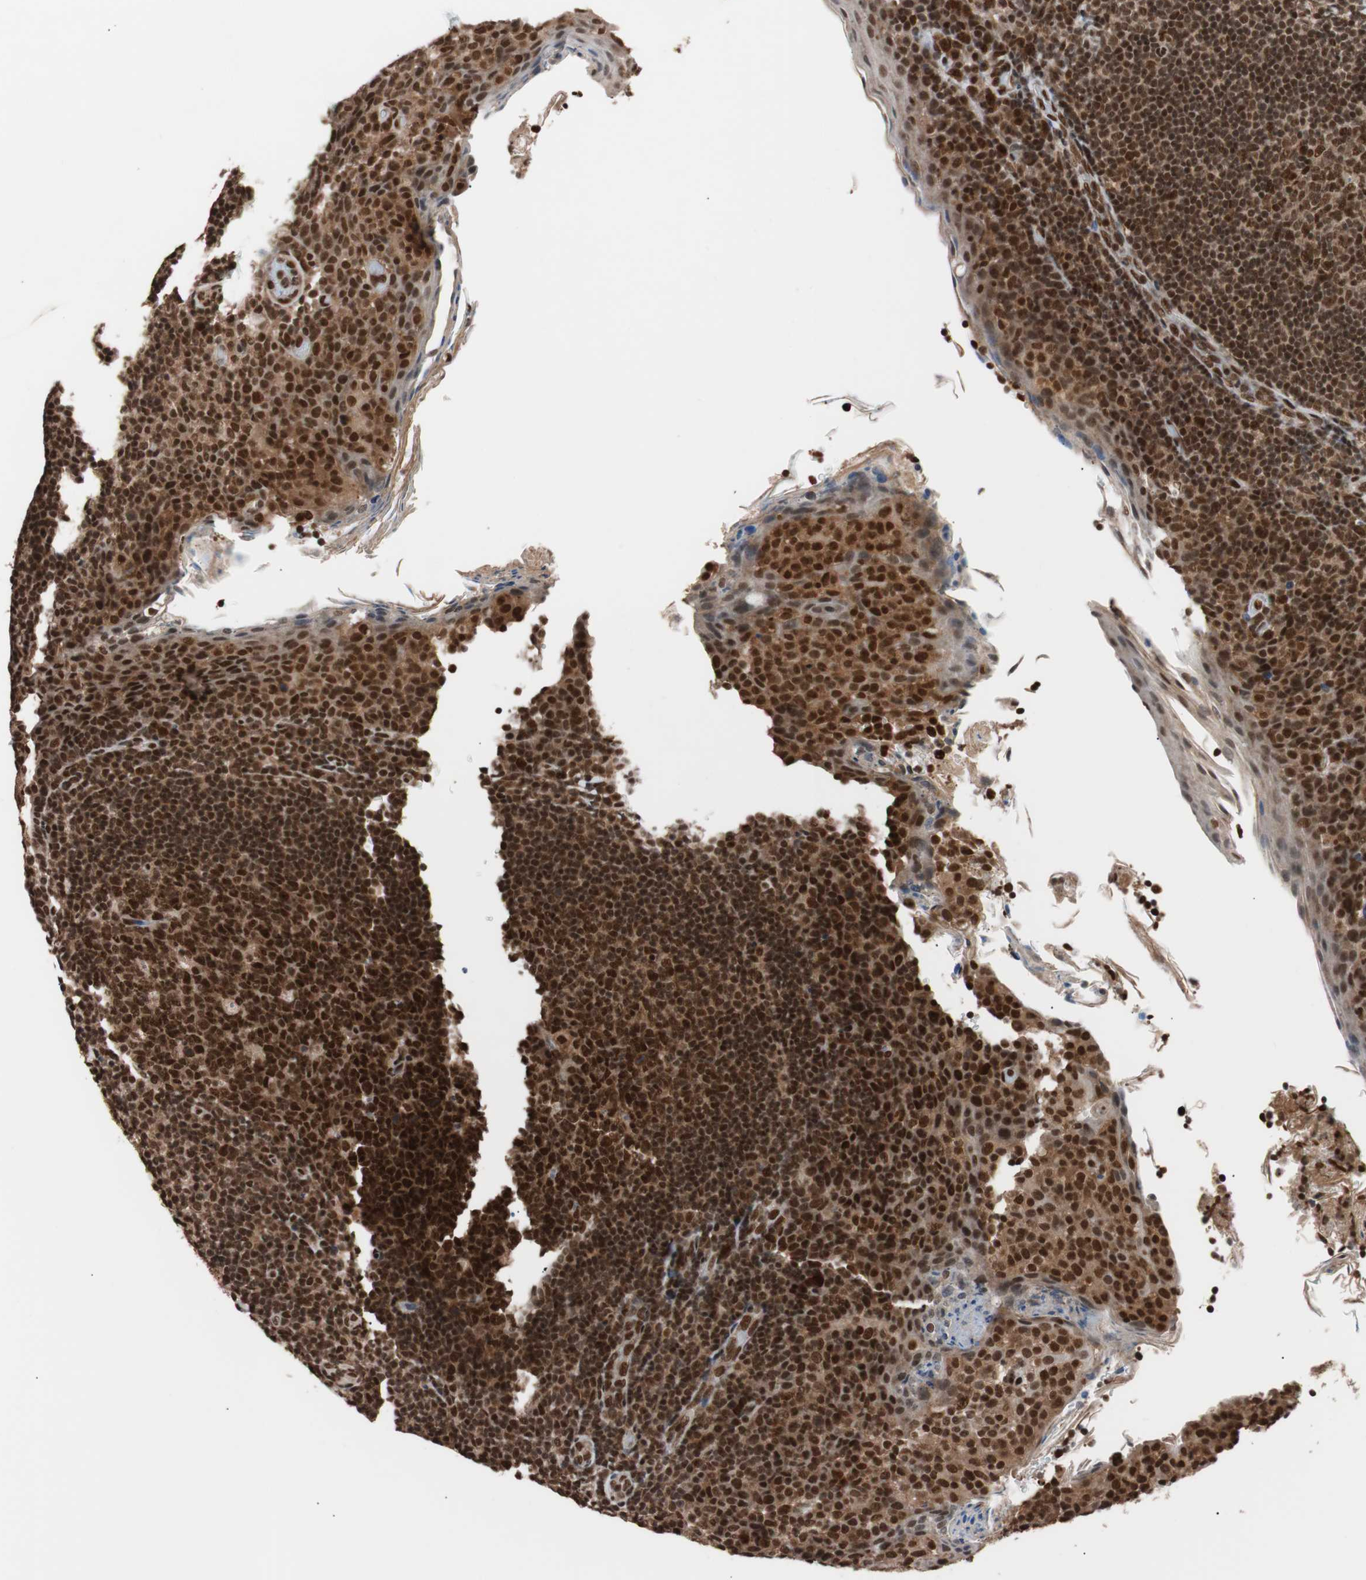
{"staining": {"intensity": "strong", "quantity": ">75%", "location": "nuclear"}, "tissue": "tonsil", "cell_type": "Germinal center cells", "image_type": "normal", "snomed": [{"axis": "morphology", "description": "Normal tissue, NOS"}, {"axis": "topography", "description": "Tonsil"}], "caption": "Immunohistochemical staining of unremarkable tonsil shows >75% levels of strong nuclear protein positivity in about >75% of germinal center cells.", "gene": "CHAMP1", "patient": {"sex": "male", "age": 17}}